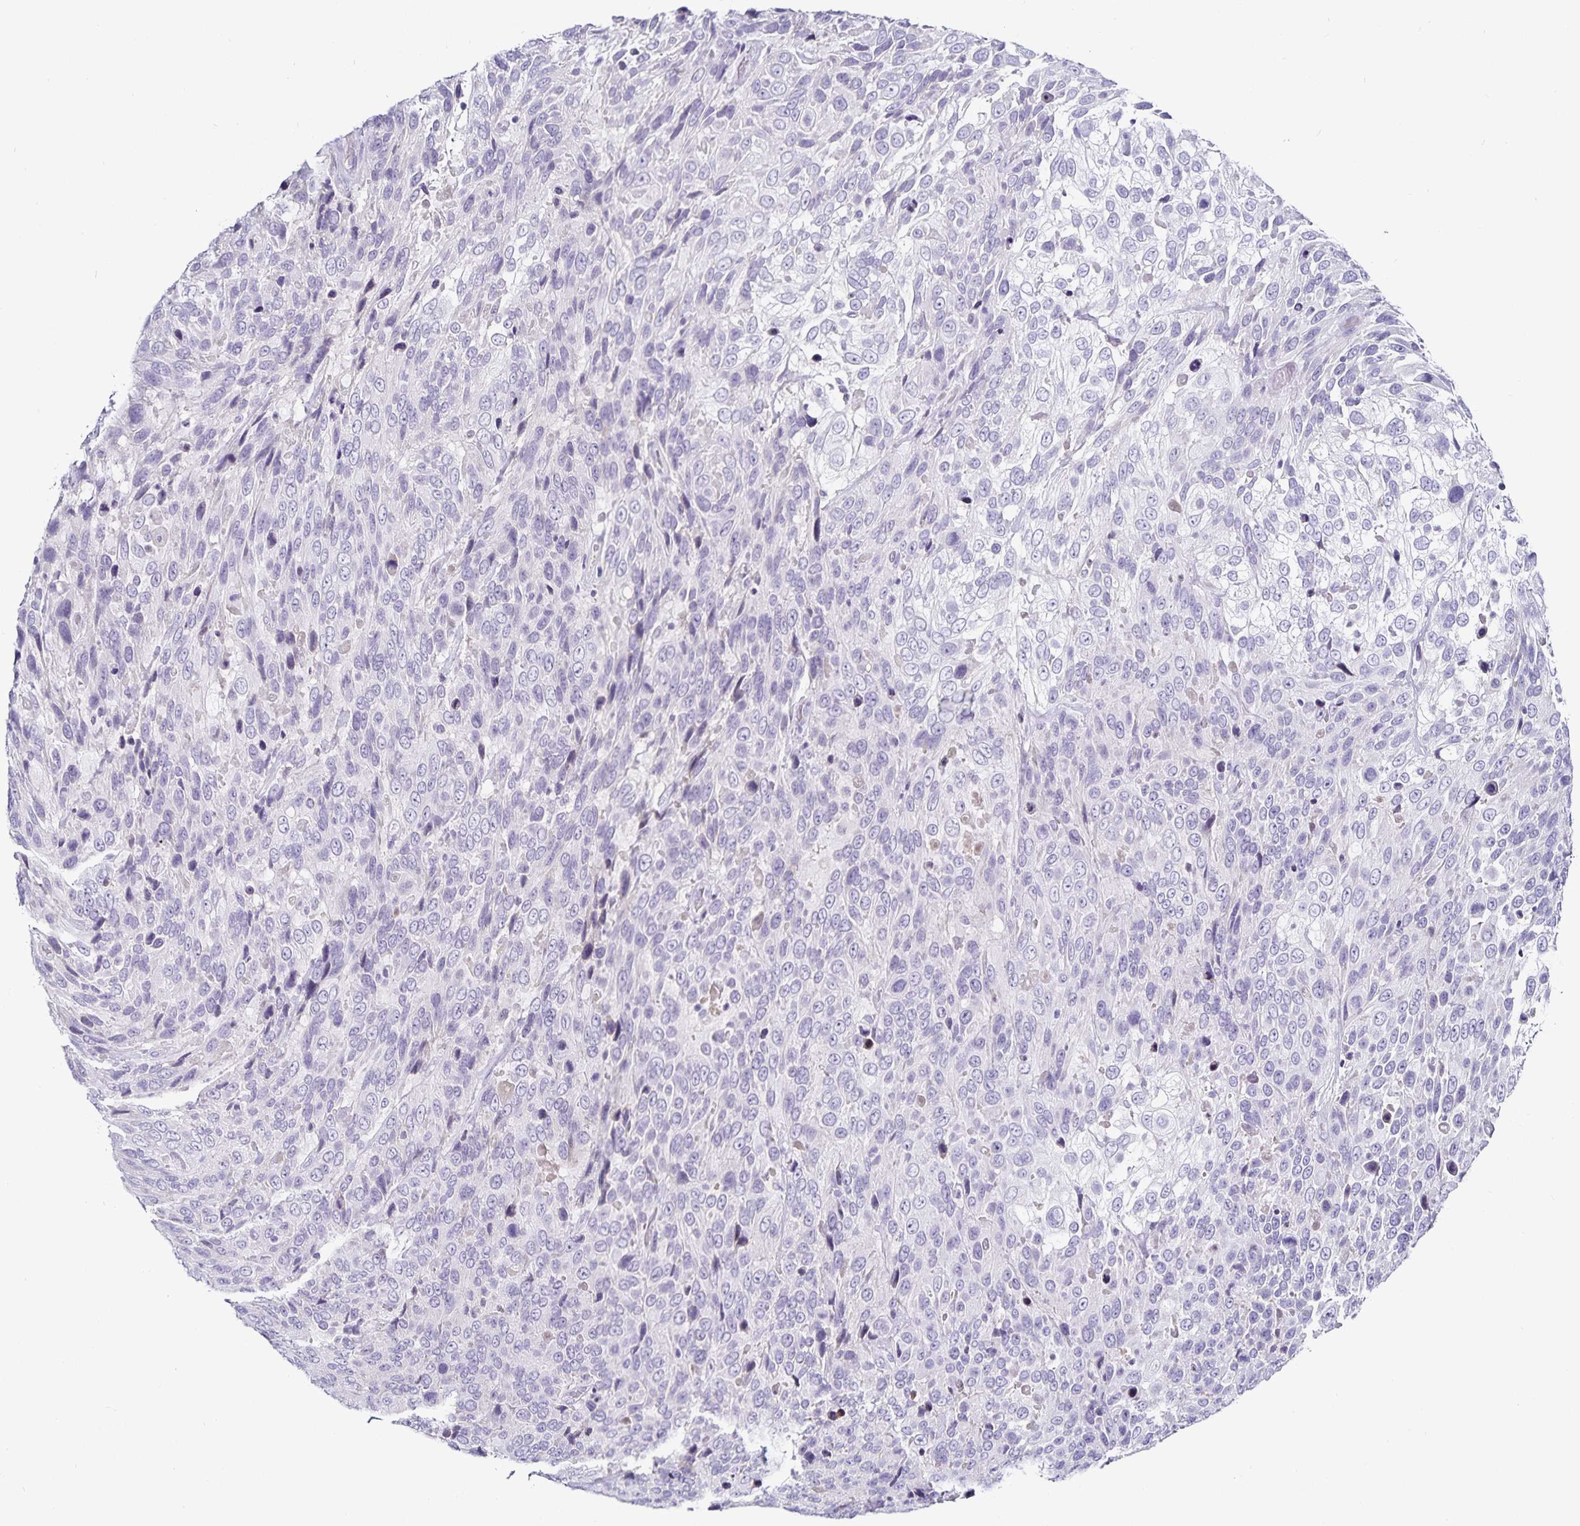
{"staining": {"intensity": "negative", "quantity": "none", "location": "none"}, "tissue": "urothelial cancer", "cell_type": "Tumor cells", "image_type": "cancer", "snomed": [{"axis": "morphology", "description": "Urothelial carcinoma, High grade"}, {"axis": "topography", "description": "Urinary bladder"}], "caption": "Protein analysis of high-grade urothelial carcinoma displays no significant positivity in tumor cells.", "gene": "TTR", "patient": {"sex": "female", "age": 70}}